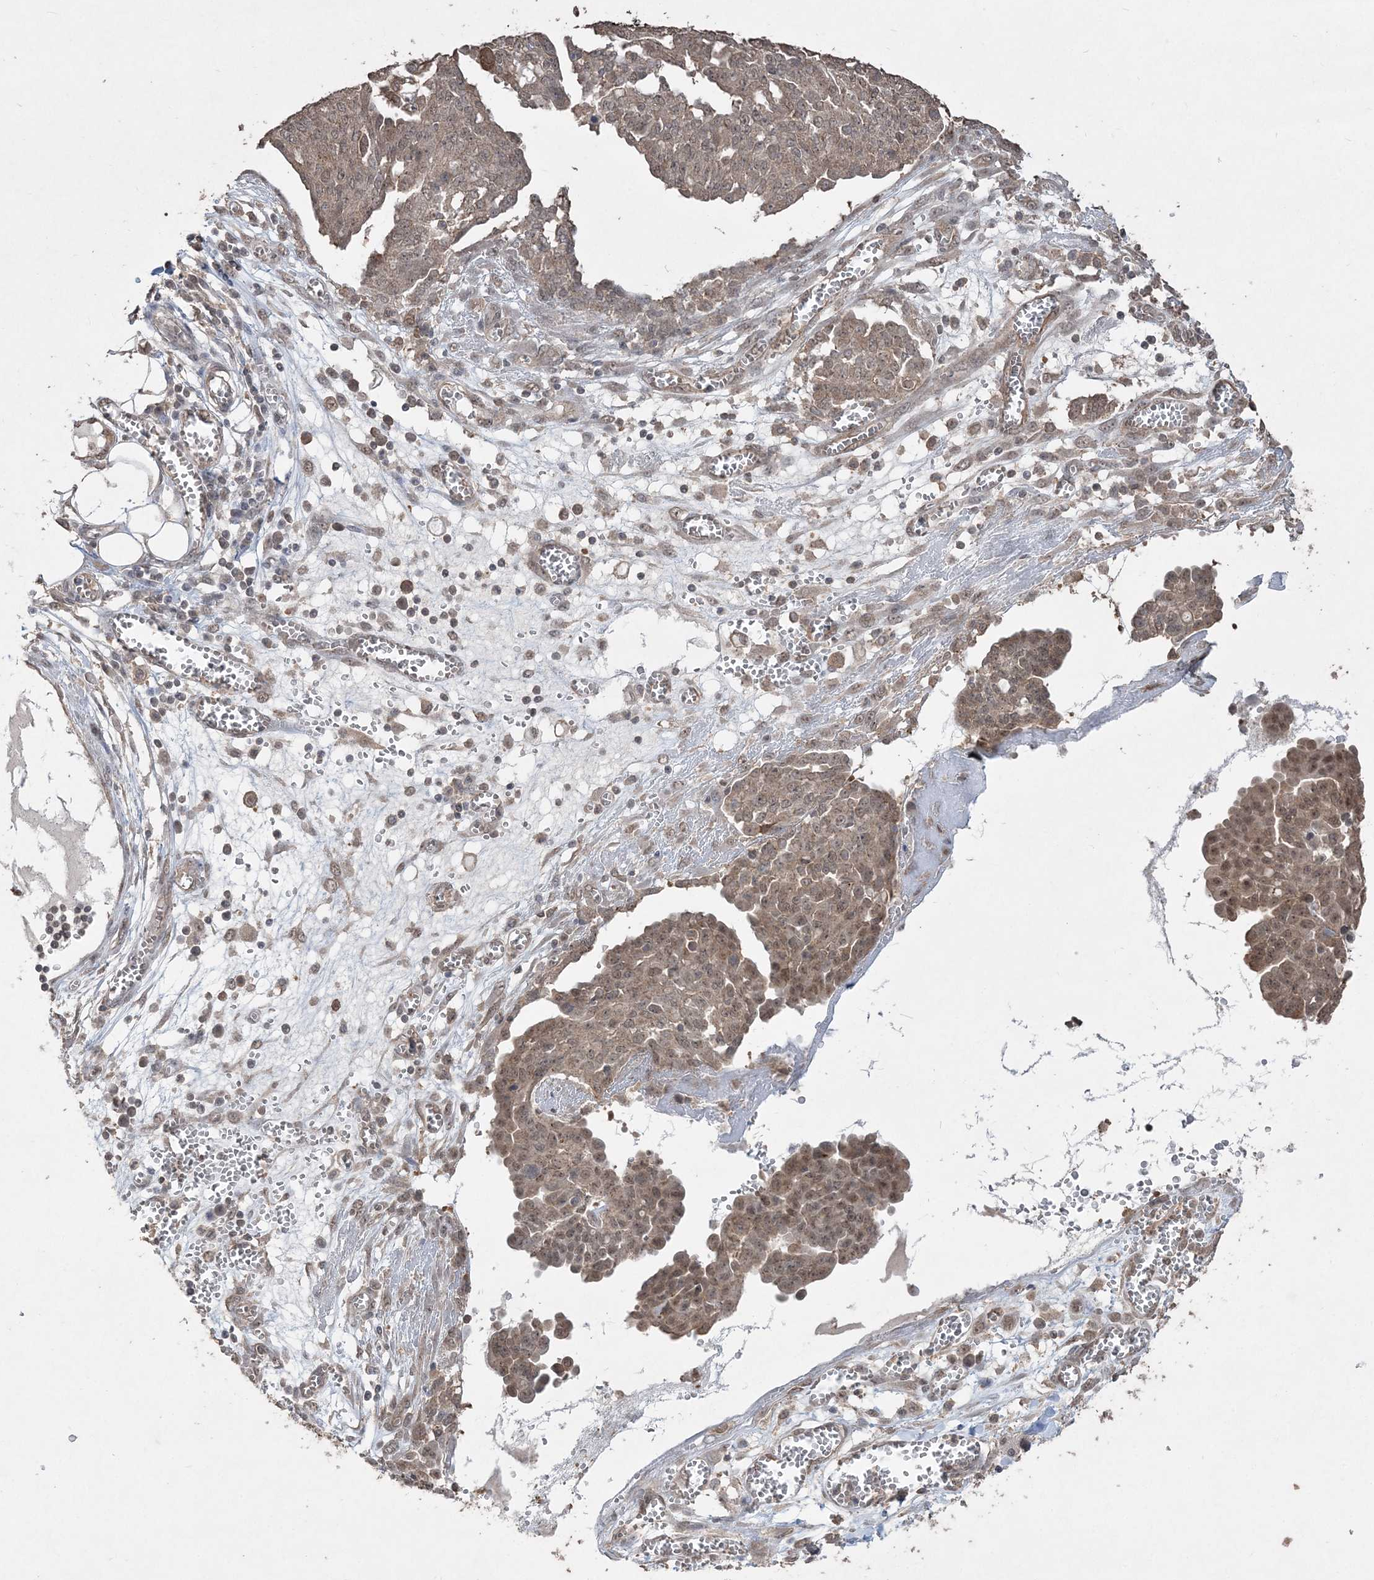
{"staining": {"intensity": "weak", "quantity": "25%-75%", "location": "cytoplasmic/membranous,nuclear"}, "tissue": "ovarian cancer", "cell_type": "Tumor cells", "image_type": "cancer", "snomed": [{"axis": "morphology", "description": "Cystadenocarcinoma, serous, NOS"}, {"axis": "topography", "description": "Soft tissue"}, {"axis": "topography", "description": "Ovary"}], "caption": "Immunohistochemistry of ovarian cancer reveals low levels of weak cytoplasmic/membranous and nuclear expression in about 25%-75% of tumor cells.", "gene": "EHHADH", "patient": {"sex": "female", "age": 57}}